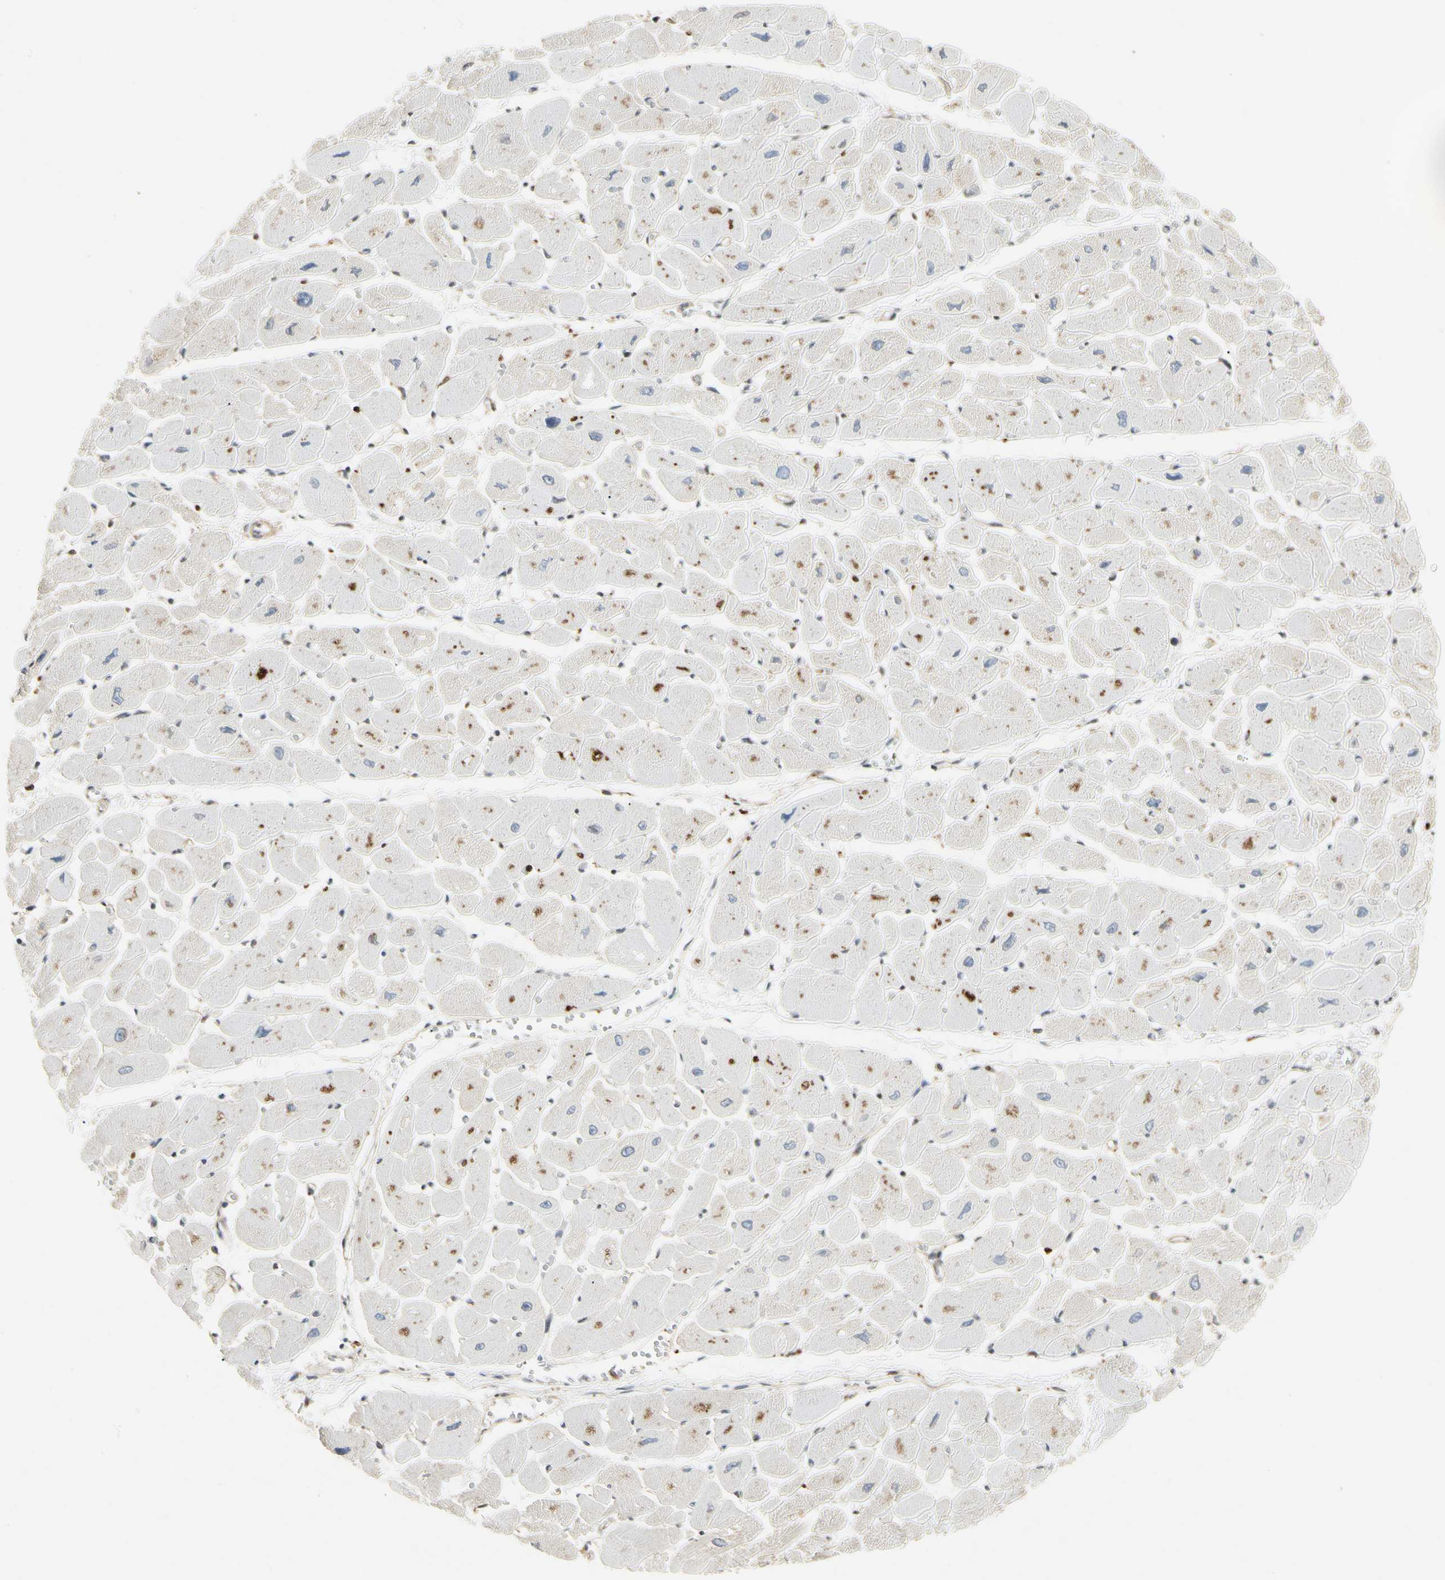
{"staining": {"intensity": "moderate", "quantity": "25%-75%", "location": "cytoplasmic/membranous"}, "tissue": "heart muscle", "cell_type": "Cardiomyocytes", "image_type": "normal", "snomed": [{"axis": "morphology", "description": "Normal tissue, NOS"}, {"axis": "topography", "description": "Heart"}], "caption": "Immunohistochemistry image of unremarkable heart muscle: heart muscle stained using immunohistochemistry demonstrates medium levels of moderate protein expression localized specifically in the cytoplasmic/membranous of cardiomyocytes, appearing as a cytoplasmic/membranous brown color.", "gene": "YWHAB", "patient": {"sex": "female", "age": 54}}